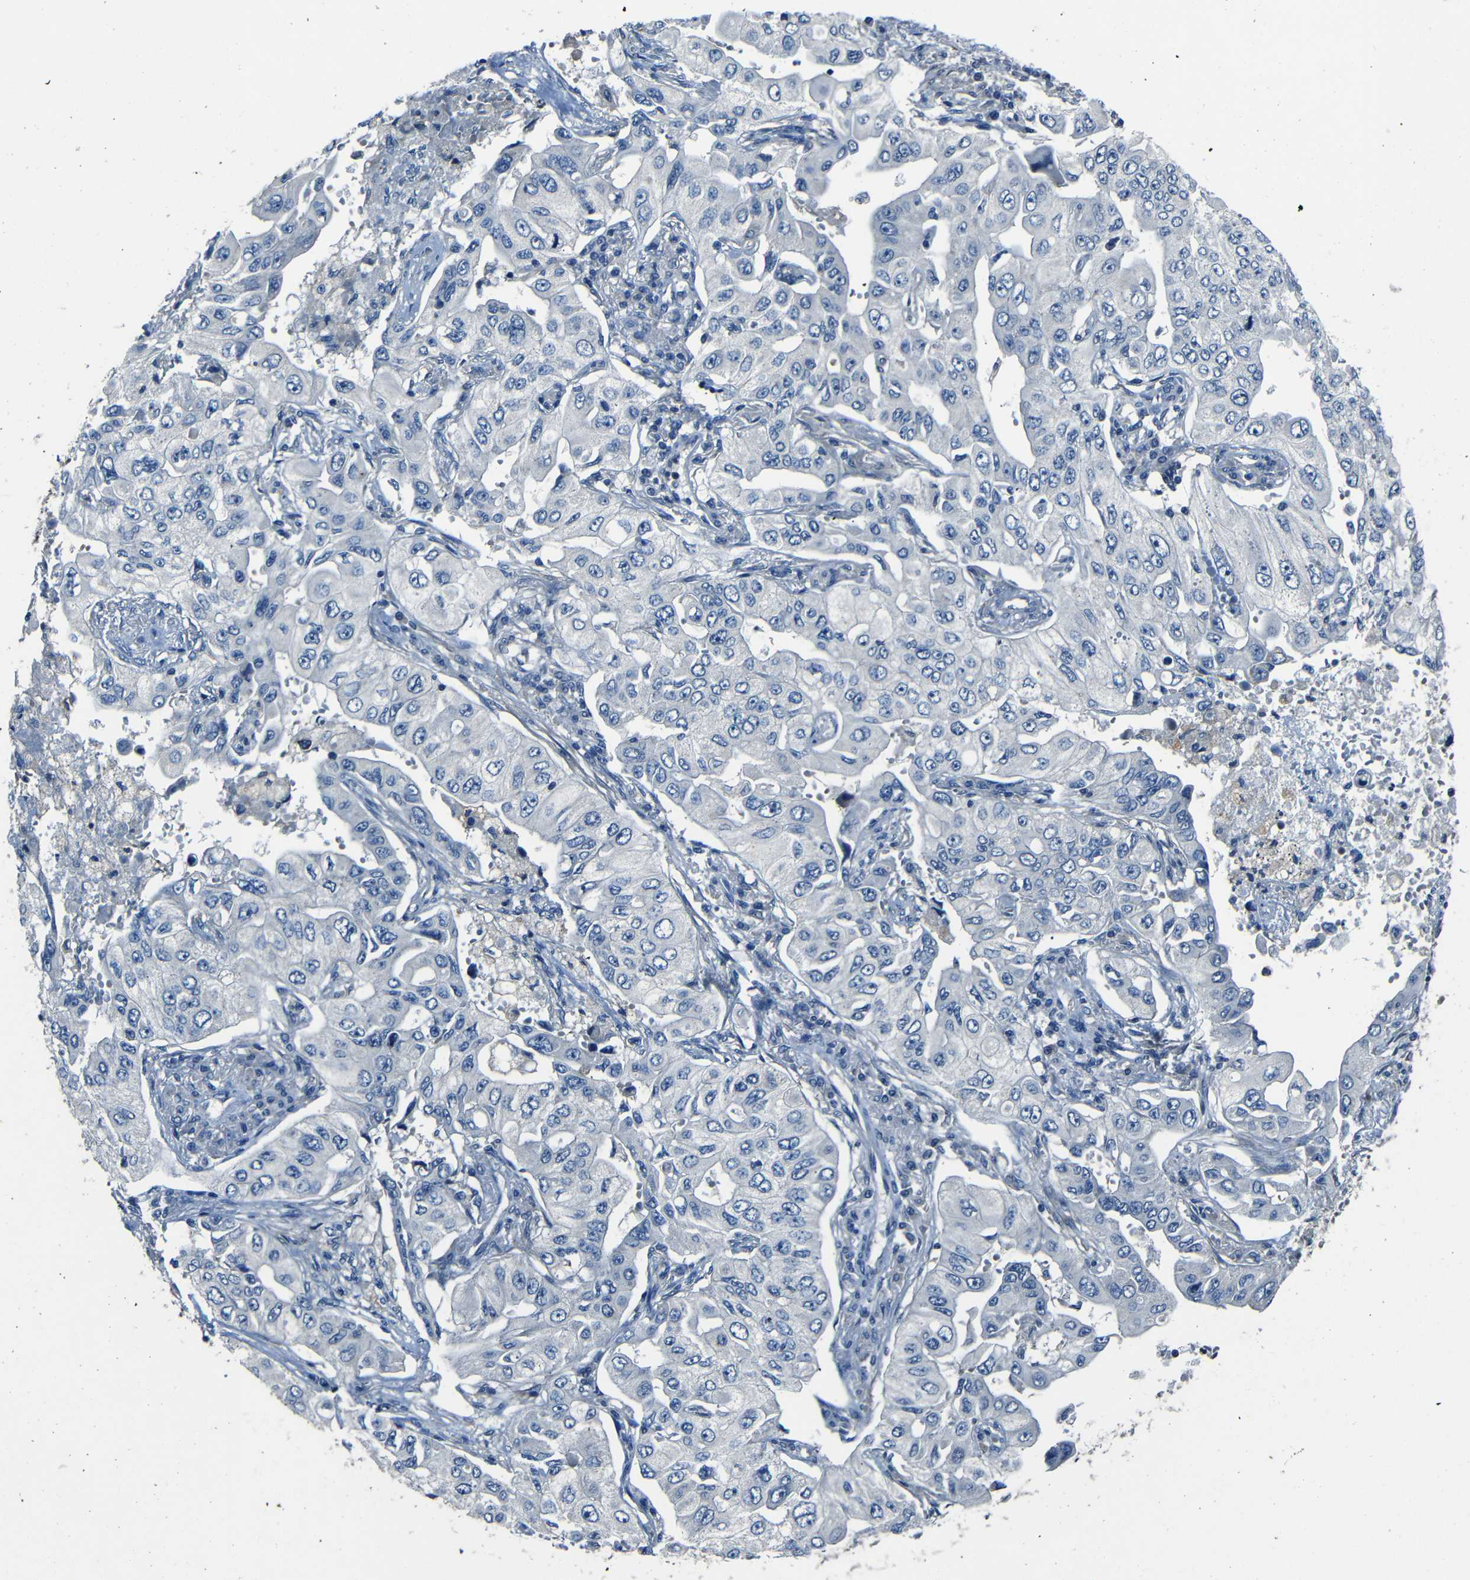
{"staining": {"intensity": "negative", "quantity": "none", "location": "none"}, "tissue": "lung cancer", "cell_type": "Tumor cells", "image_type": "cancer", "snomed": [{"axis": "morphology", "description": "Adenocarcinoma, NOS"}, {"axis": "topography", "description": "Lung"}], "caption": "A photomicrograph of lung cancer (adenocarcinoma) stained for a protein exhibits no brown staining in tumor cells. (Stains: DAB immunohistochemistry (IHC) with hematoxylin counter stain, Microscopy: brightfield microscopy at high magnification).", "gene": "SLA", "patient": {"sex": "male", "age": 84}}